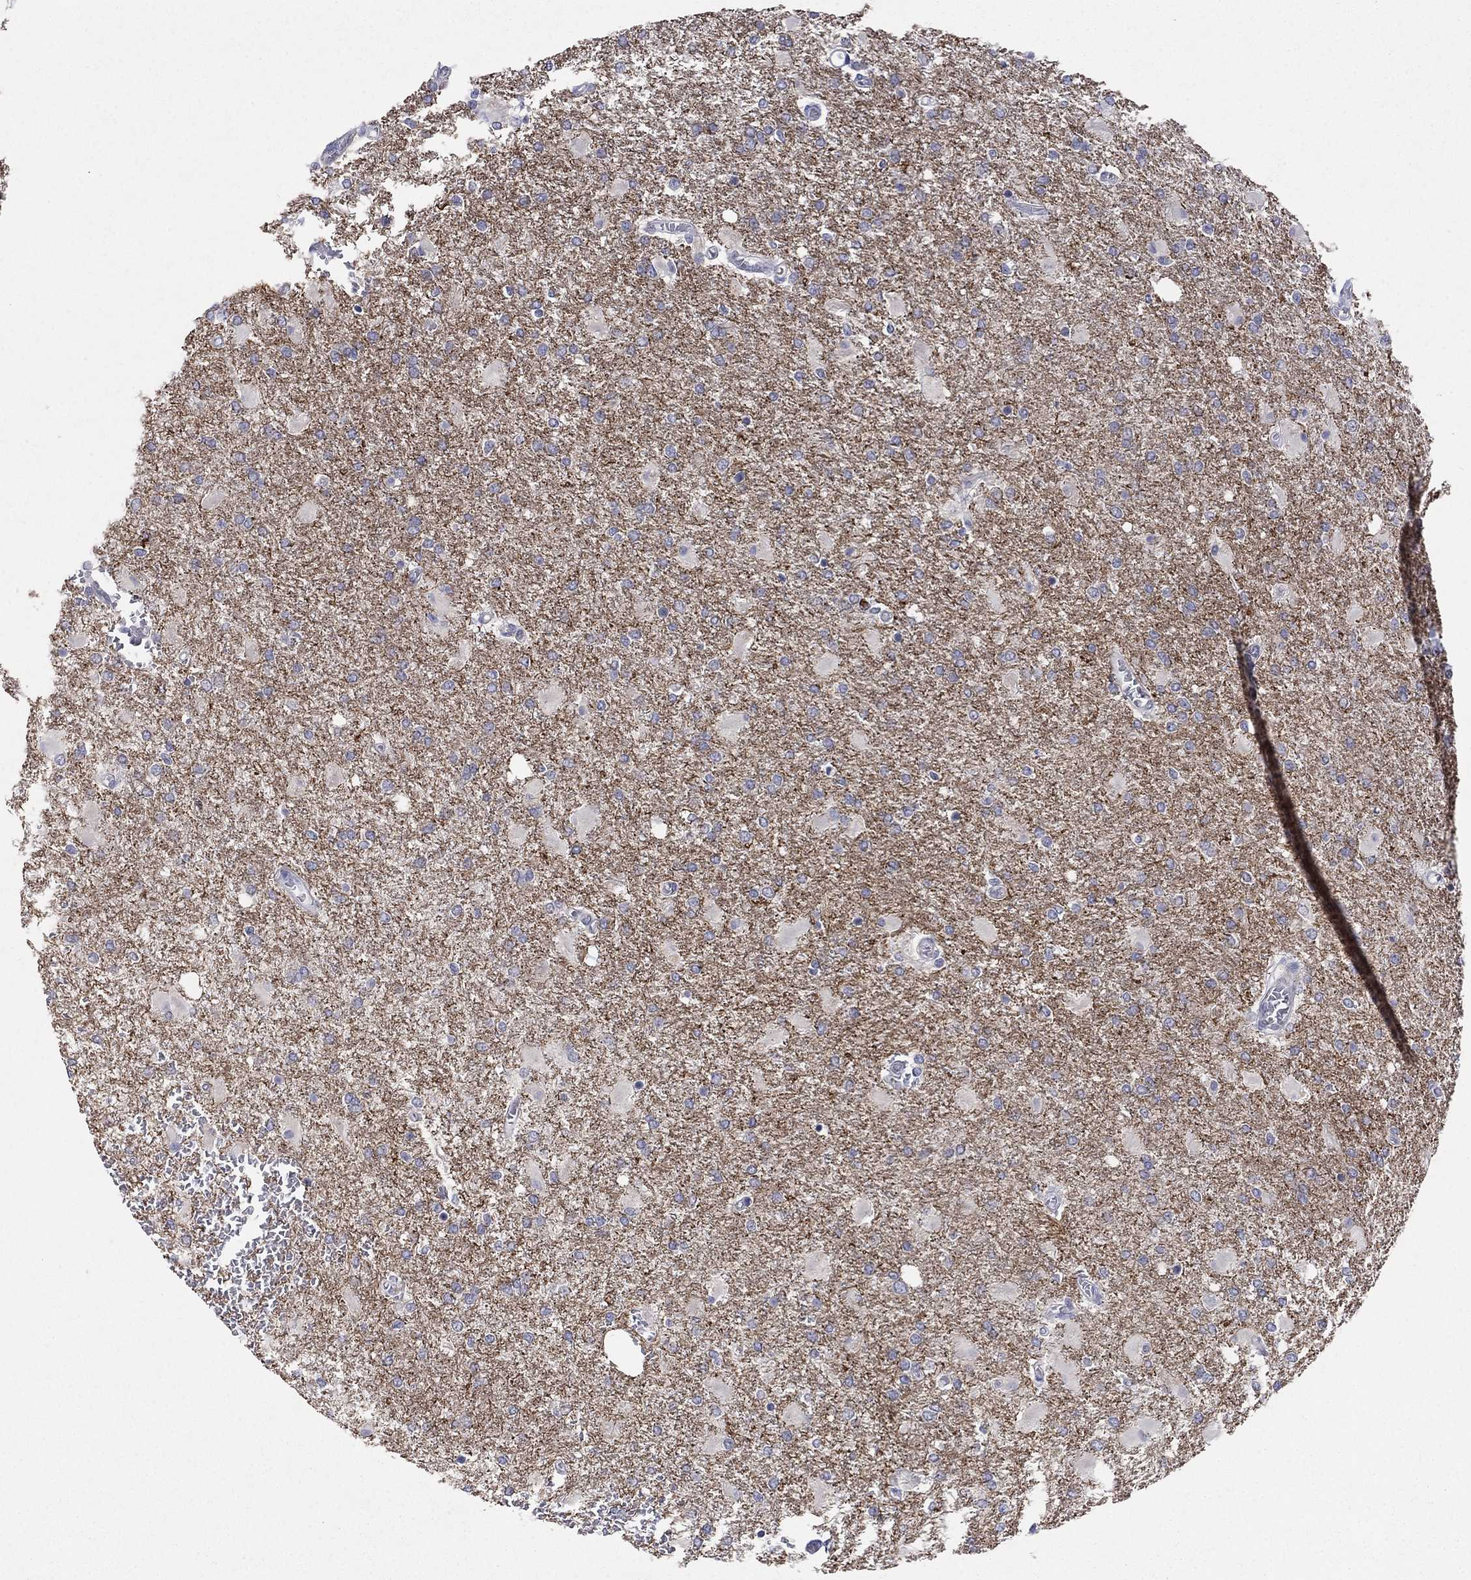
{"staining": {"intensity": "negative", "quantity": "none", "location": "none"}, "tissue": "glioma", "cell_type": "Tumor cells", "image_type": "cancer", "snomed": [{"axis": "morphology", "description": "Glioma, malignant, High grade"}, {"axis": "topography", "description": "Cerebral cortex"}], "caption": "Histopathology image shows no significant protein positivity in tumor cells of malignant glioma (high-grade).", "gene": "AMN1", "patient": {"sex": "male", "age": 79}}